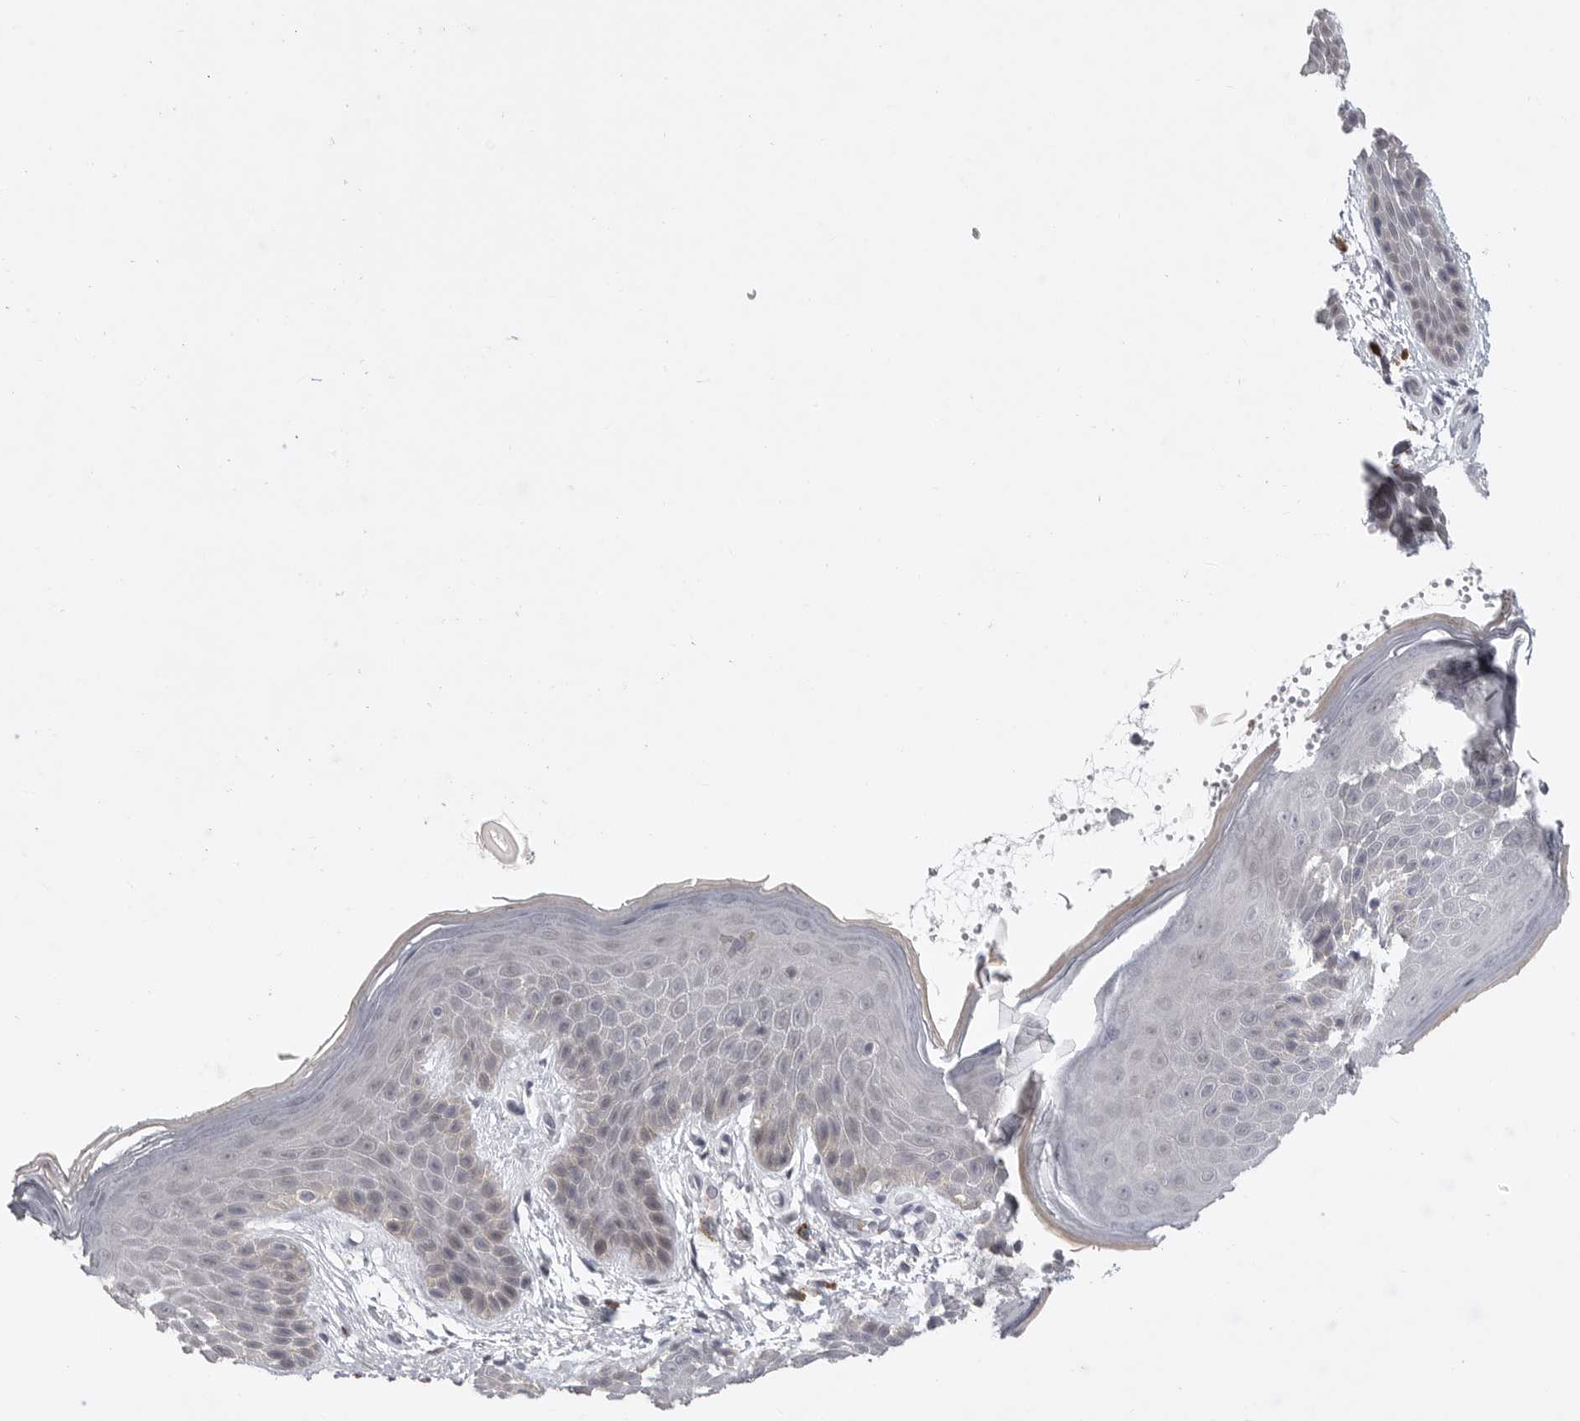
{"staining": {"intensity": "weak", "quantity": "<25%", "location": "nuclear"}, "tissue": "skin", "cell_type": "Epidermal cells", "image_type": "normal", "snomed": [{"axis": "morphology", "description": "Normal tissue, NOS"}, {"axis": "topography", "description": "Anal"}], "caption": "Immunohistochemistry (IHC) of unremarkable skin exhibits no positivity in epidermal cells. Brightfield microscopy of immunohistochemistry (IHC) stained with DAB (brown) and hematoxylin (blue), captured at high magnification.", "gene": "FBXO43", "patient": {"sex": "male", "age": 74}}